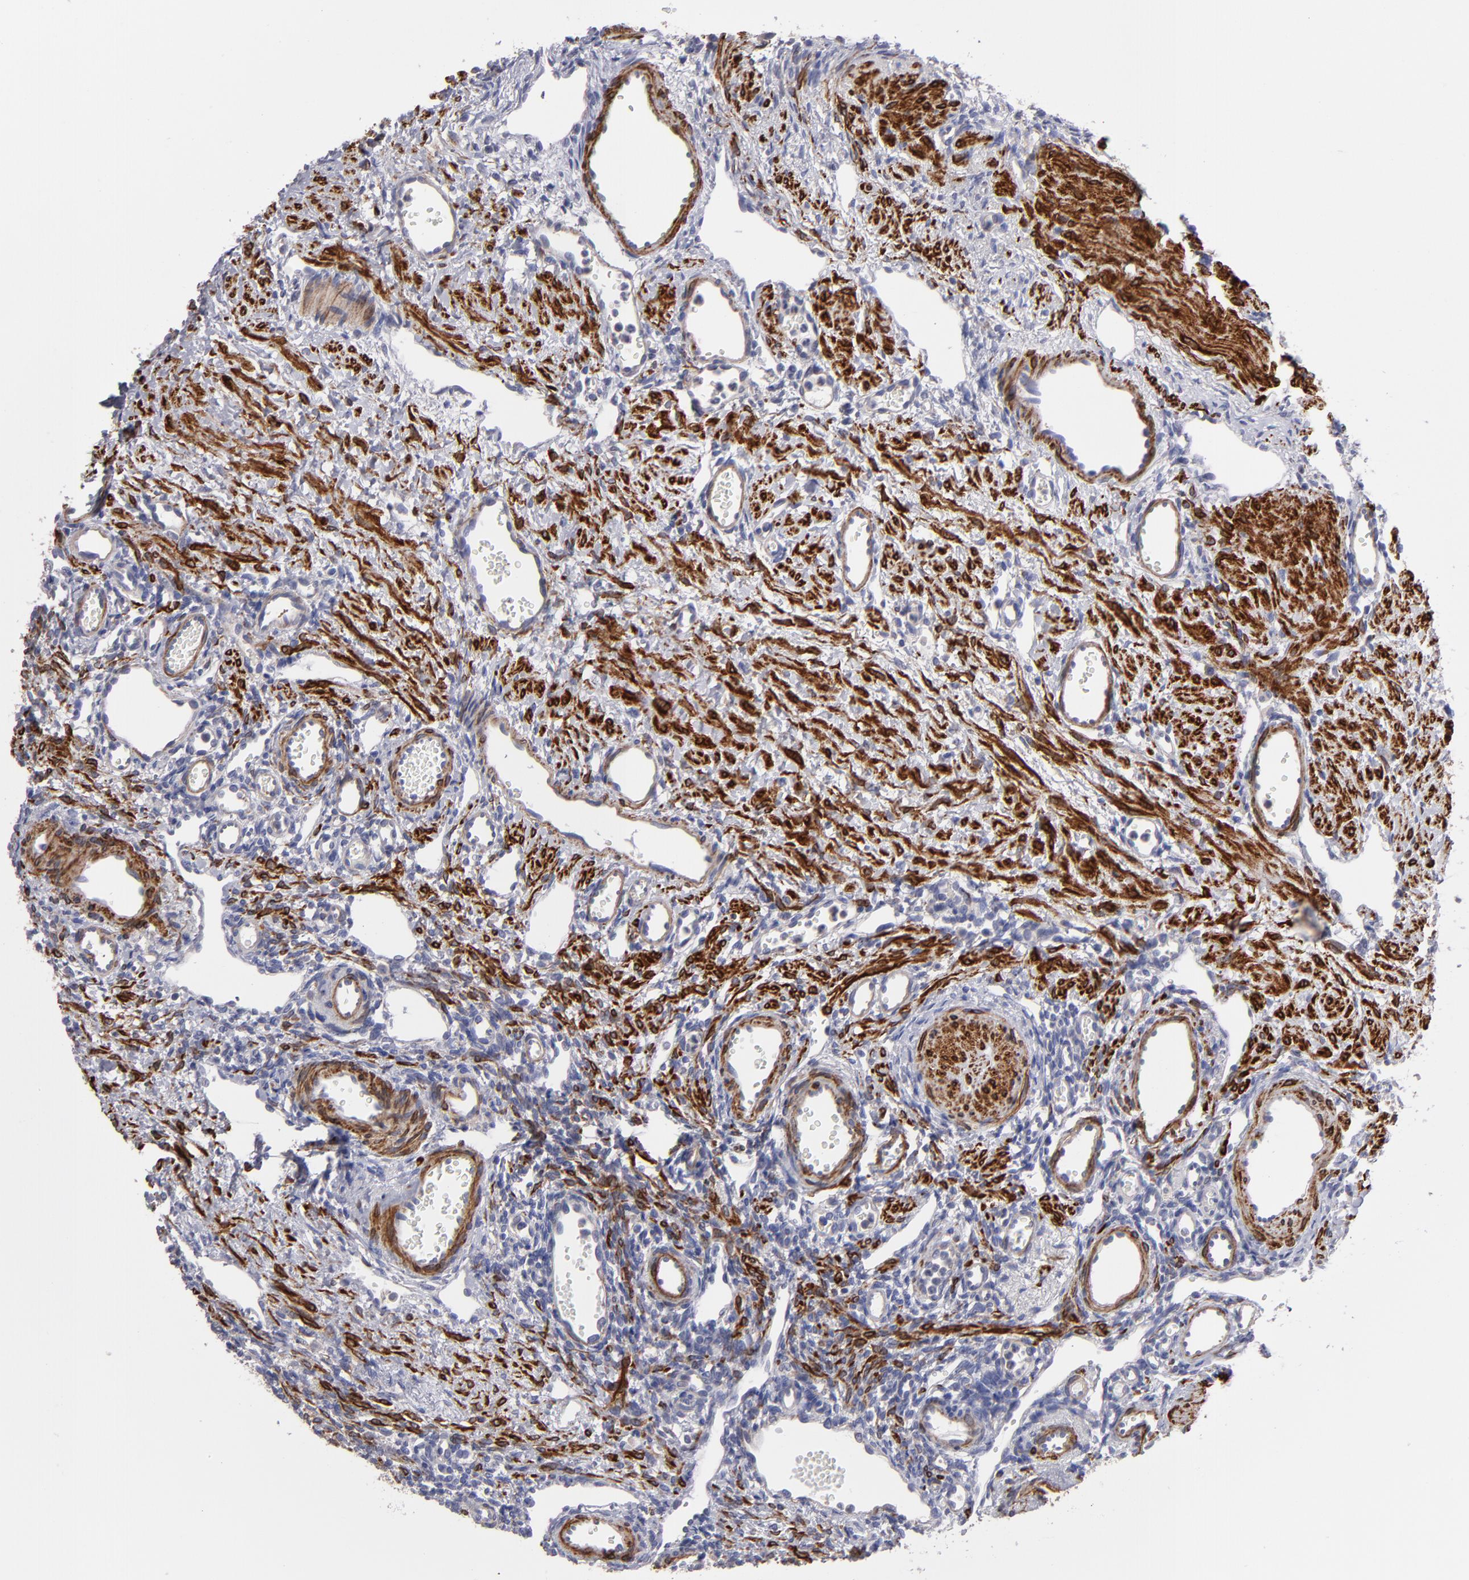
{"staining": {"intensity": "moderate", "quantity": ">75%", "location": "cytoplasmic/membranous"}, "tissue": "ovary", "cell_type": "Follicle cells", "image_type": "normal", "snomed": [{"axis": "morphology", "description": "Normal tissue, NOS"}, {"axis": "topography", "description": "Ovary"}], "caption": "Ovary stained with immunohistochemistry shows moderate cytoplasmic/membranous staining in approximately >75% of follicle cells.", "gene": "SLMAP", "patient": {"sex": "female", "age": 33}}